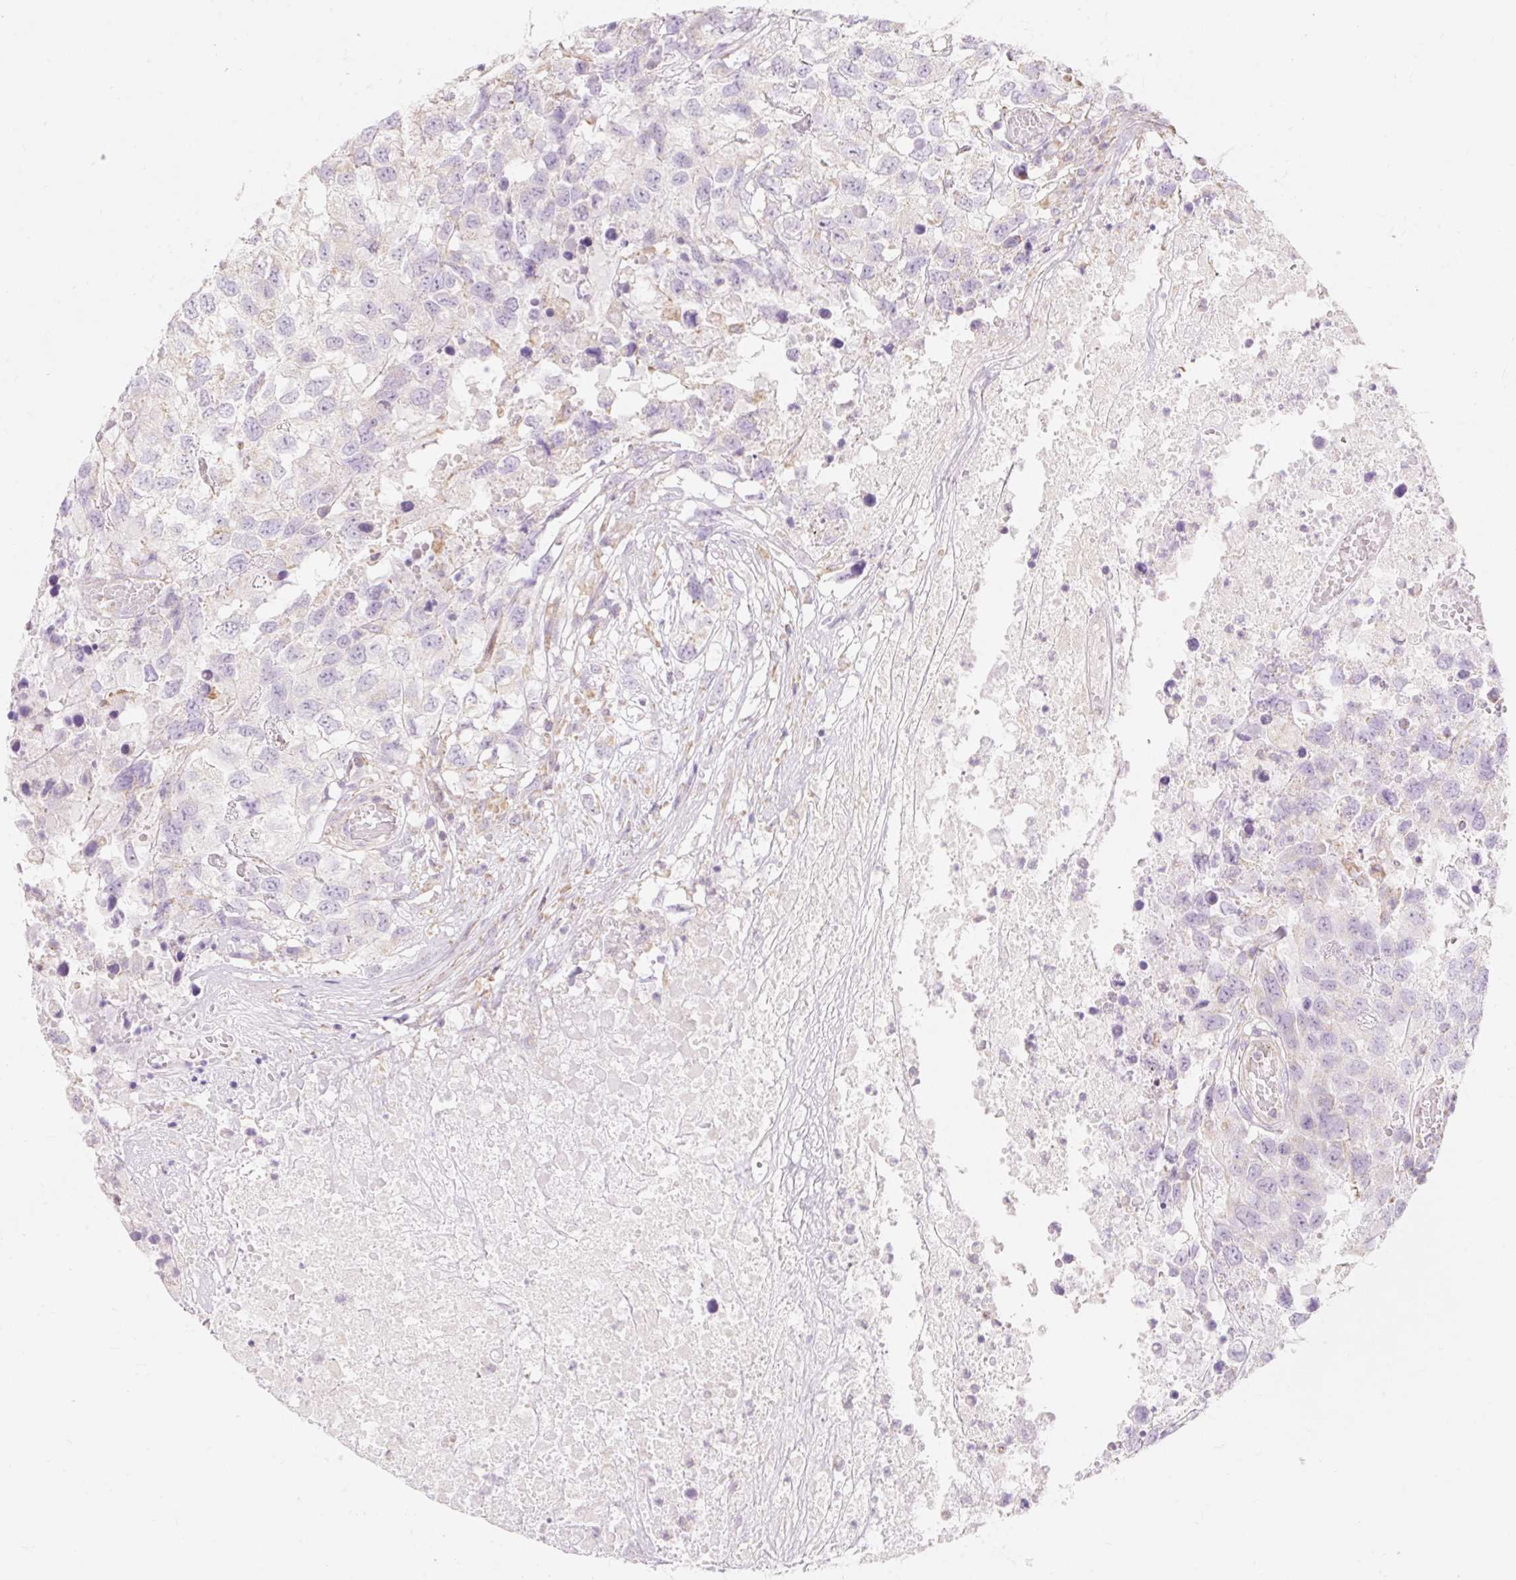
{"staining": {"intensity": "weak", "quantity": "<25%", "location": "cytoplasmic/membranous"}, "tissue": "testis cancer", "cell_type": "Tumor cells", "image_type": "cancer", "snomed": [{"axis": "morphology", "description": "Carcinoma, Embryonal, NOS"}, {"axis": "topography", "description": "Testis"}], "caption": "The micrograph exhibits no significant staining in tumor cells of embryonal carcinoma (testis).", "gene": "DHX35", "patient": {"sex": "male", "age": 83}}